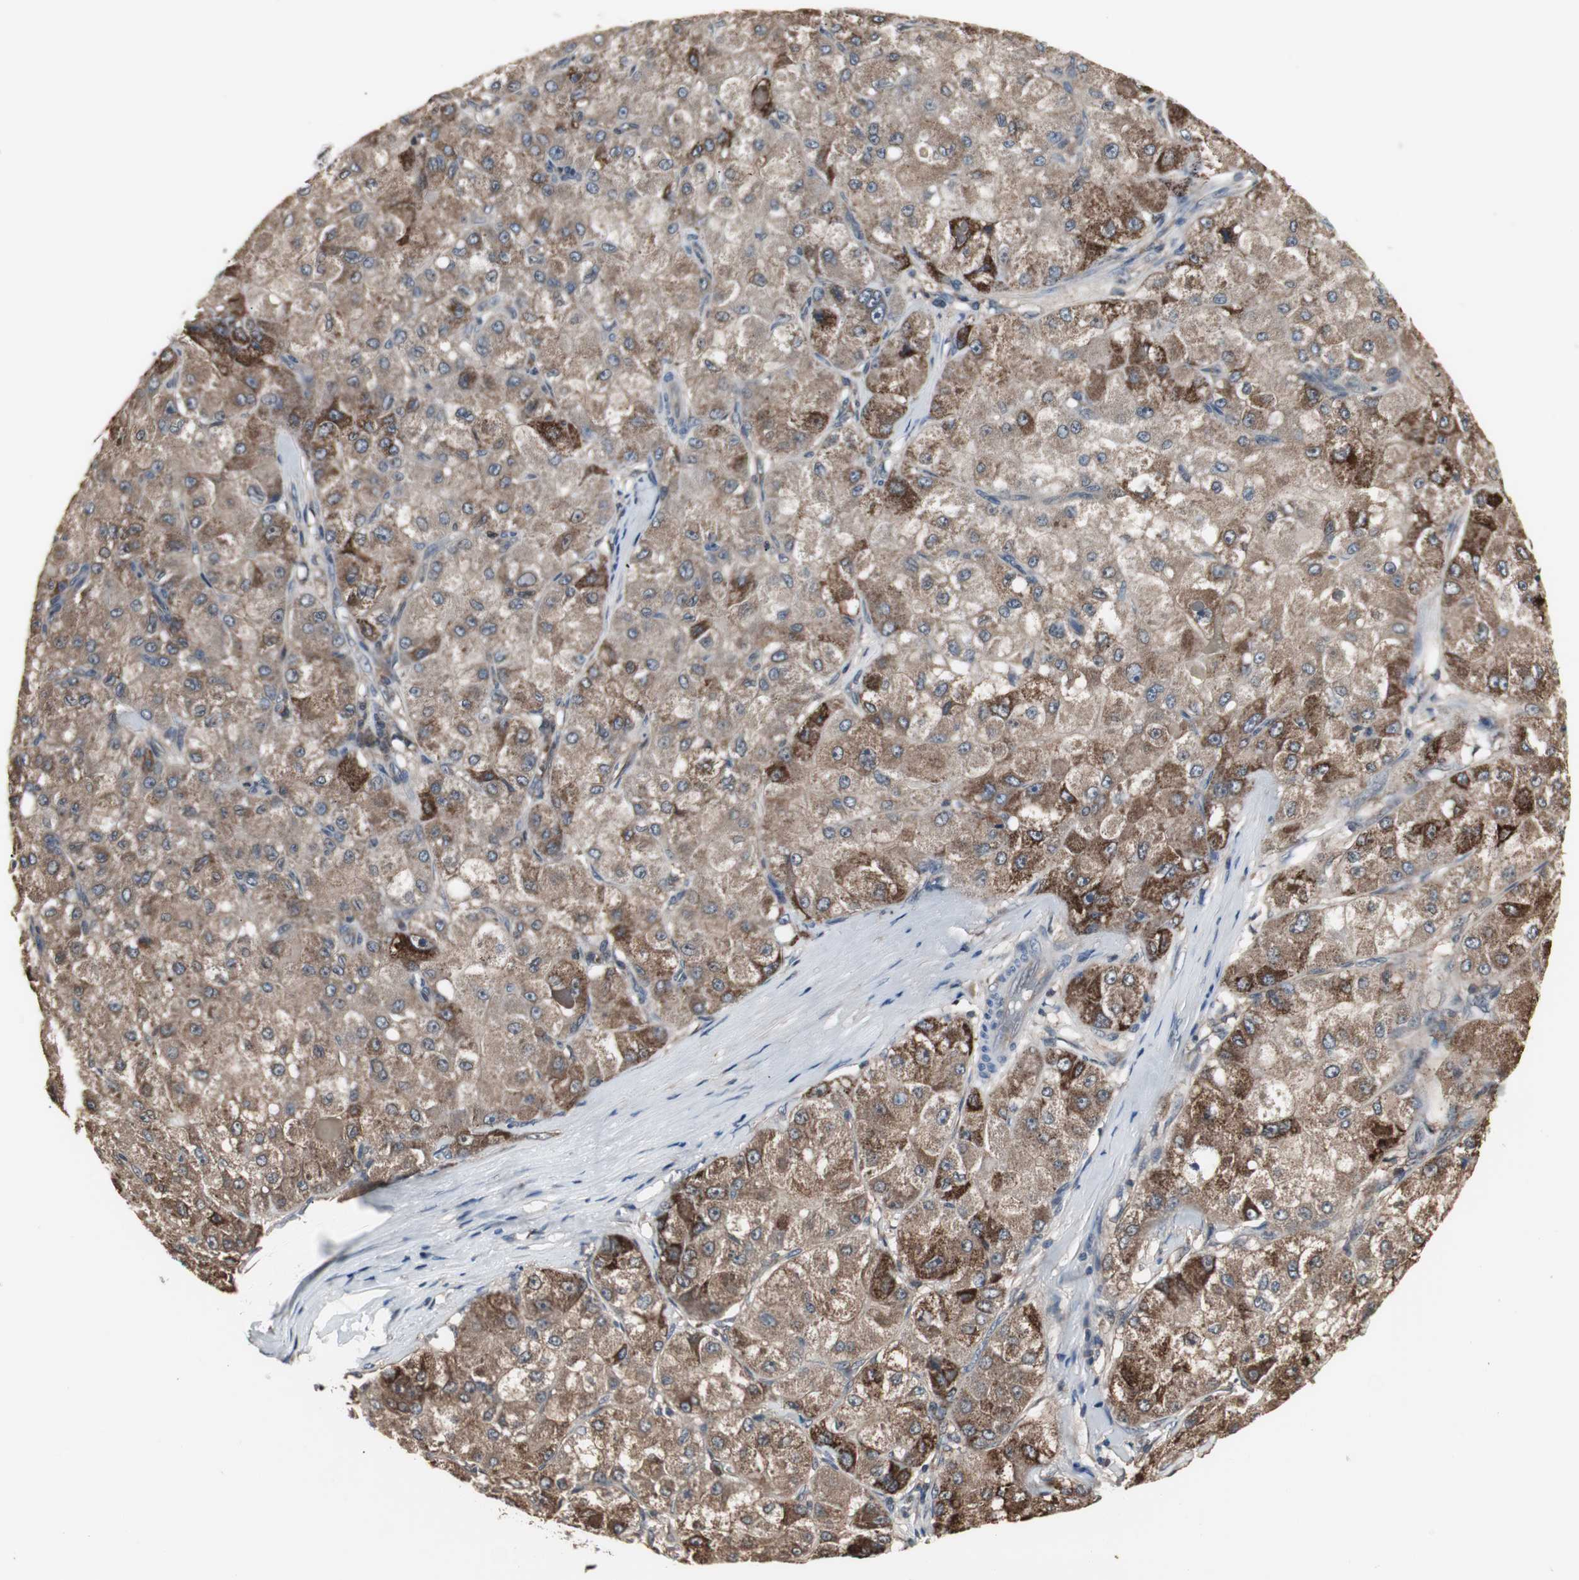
{"staining": {"intensity": "strong", "quantity": ">75%", "location": "cytoplasmic/membranous"}, "tissue": "liver cancer", "cell_type": "Tumor cells", "image_type": "cancer", "snomed": [{"axis": "morphology", "description": "Carcinoma, Hepatocellular, NOS"}, {"axis": "topography", "description": "Liver"}], "caption": "An immunohistochemistry (IHC) image of neoplastic tissue is shown. Protein staining in brown labels strong cytoplasmic/membranous positivity in liver cancer within tumor cells.", "gene": "ZSCAN22", "patient": {"sex": "male", "age": 80}}